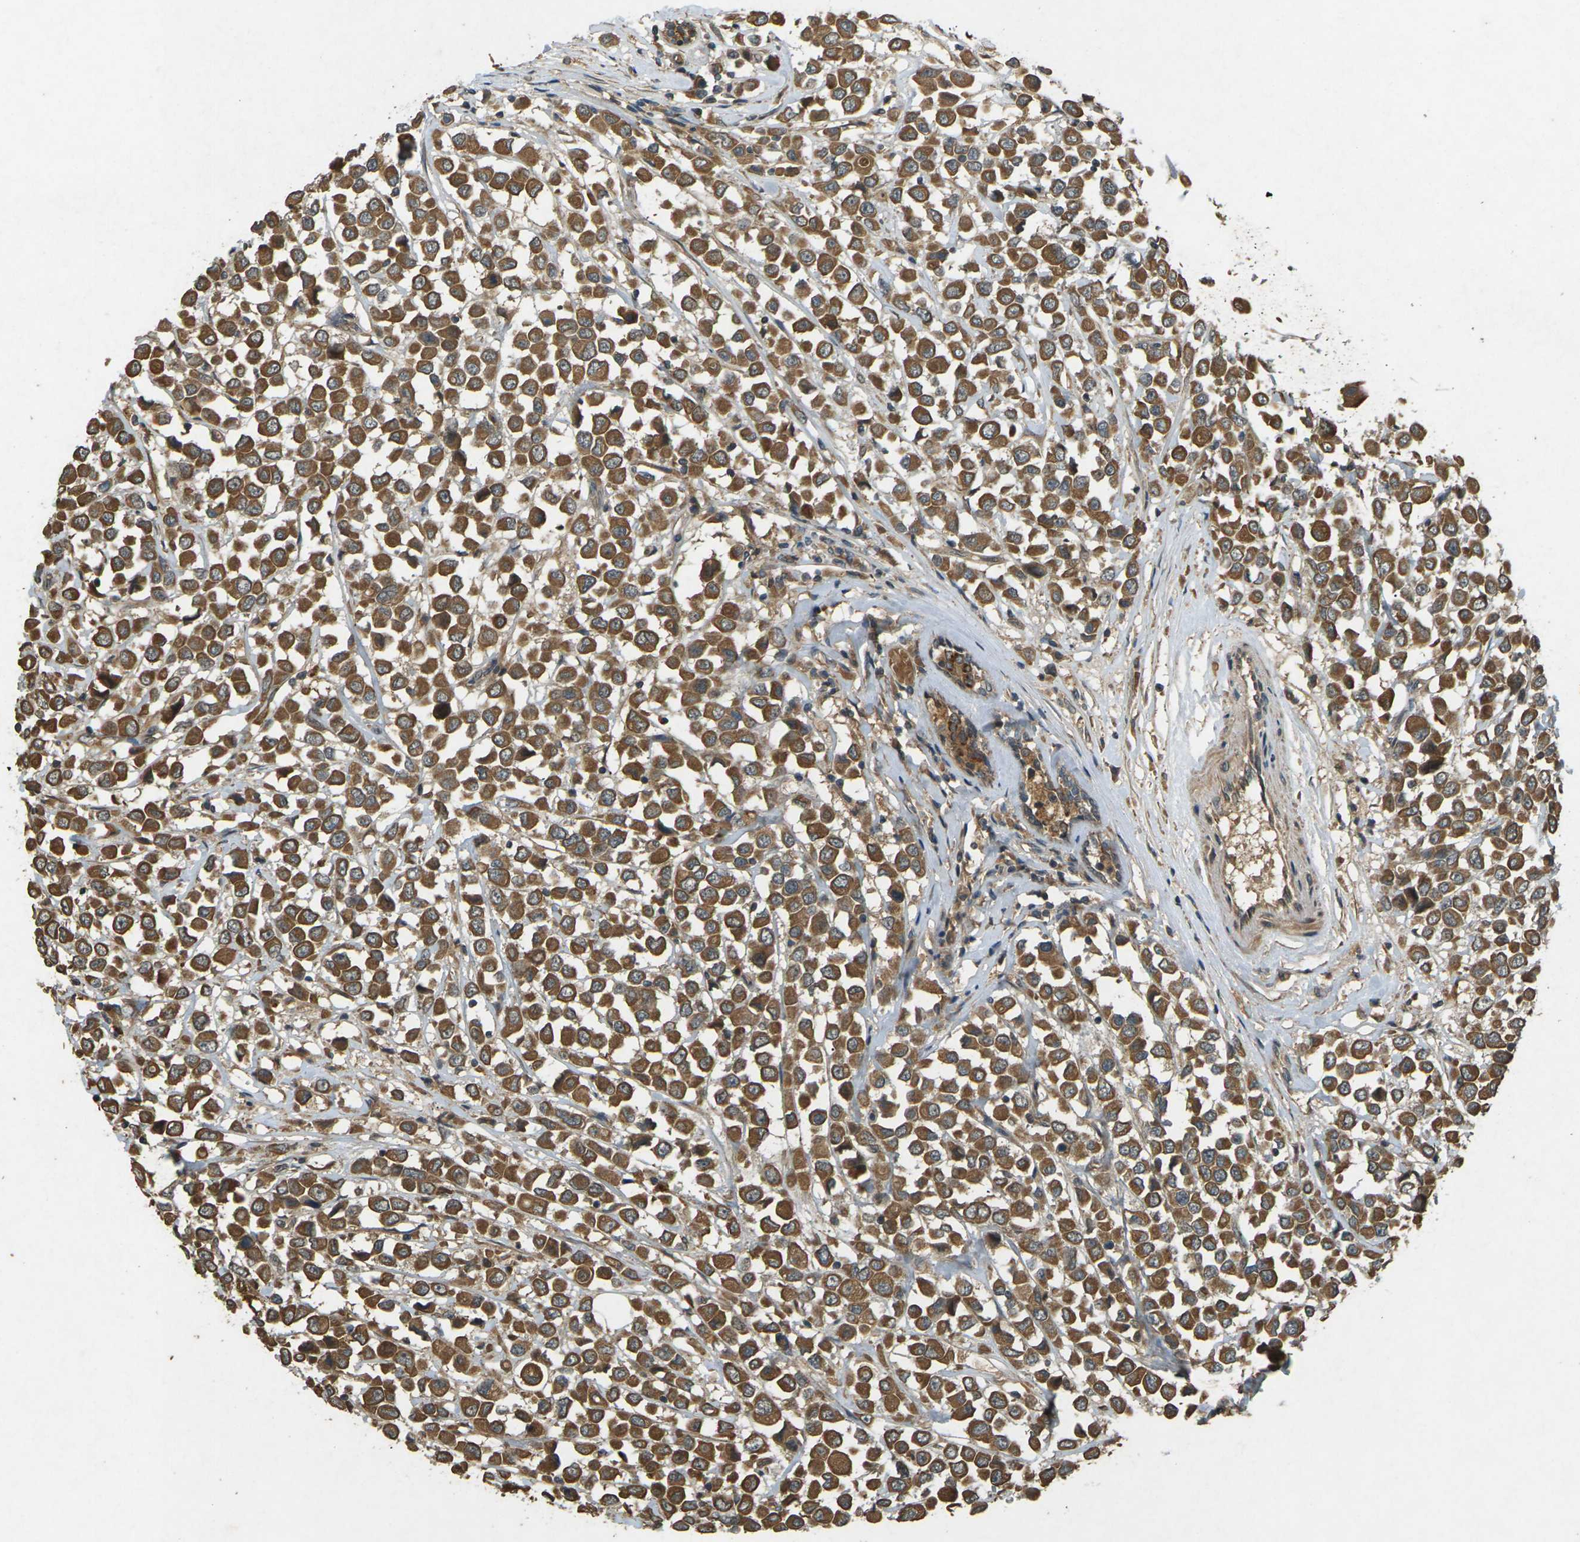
{"staining": {"intensity": "strong", "quantity": ">75%", "location": "cytoplasmic/membranous"}, "tissue": "breast cancer", "cell_type": "Tumor cells", "image_type": "cancer", "snomed": [{"axis": "morphology", "description": "Duct carcinoma"}, {"axis": "topography", "description": "Breast"}], "caption": "IHC histopathology image of human infiltrating ductal carcinoma (breast) stained for a protein (brown), which reveals high levels of strong cytoplasmic/membranous expression in about >75% of tumor cells.", "gene": "TAP1", "patient": {"sex": "female", "age": 61}}